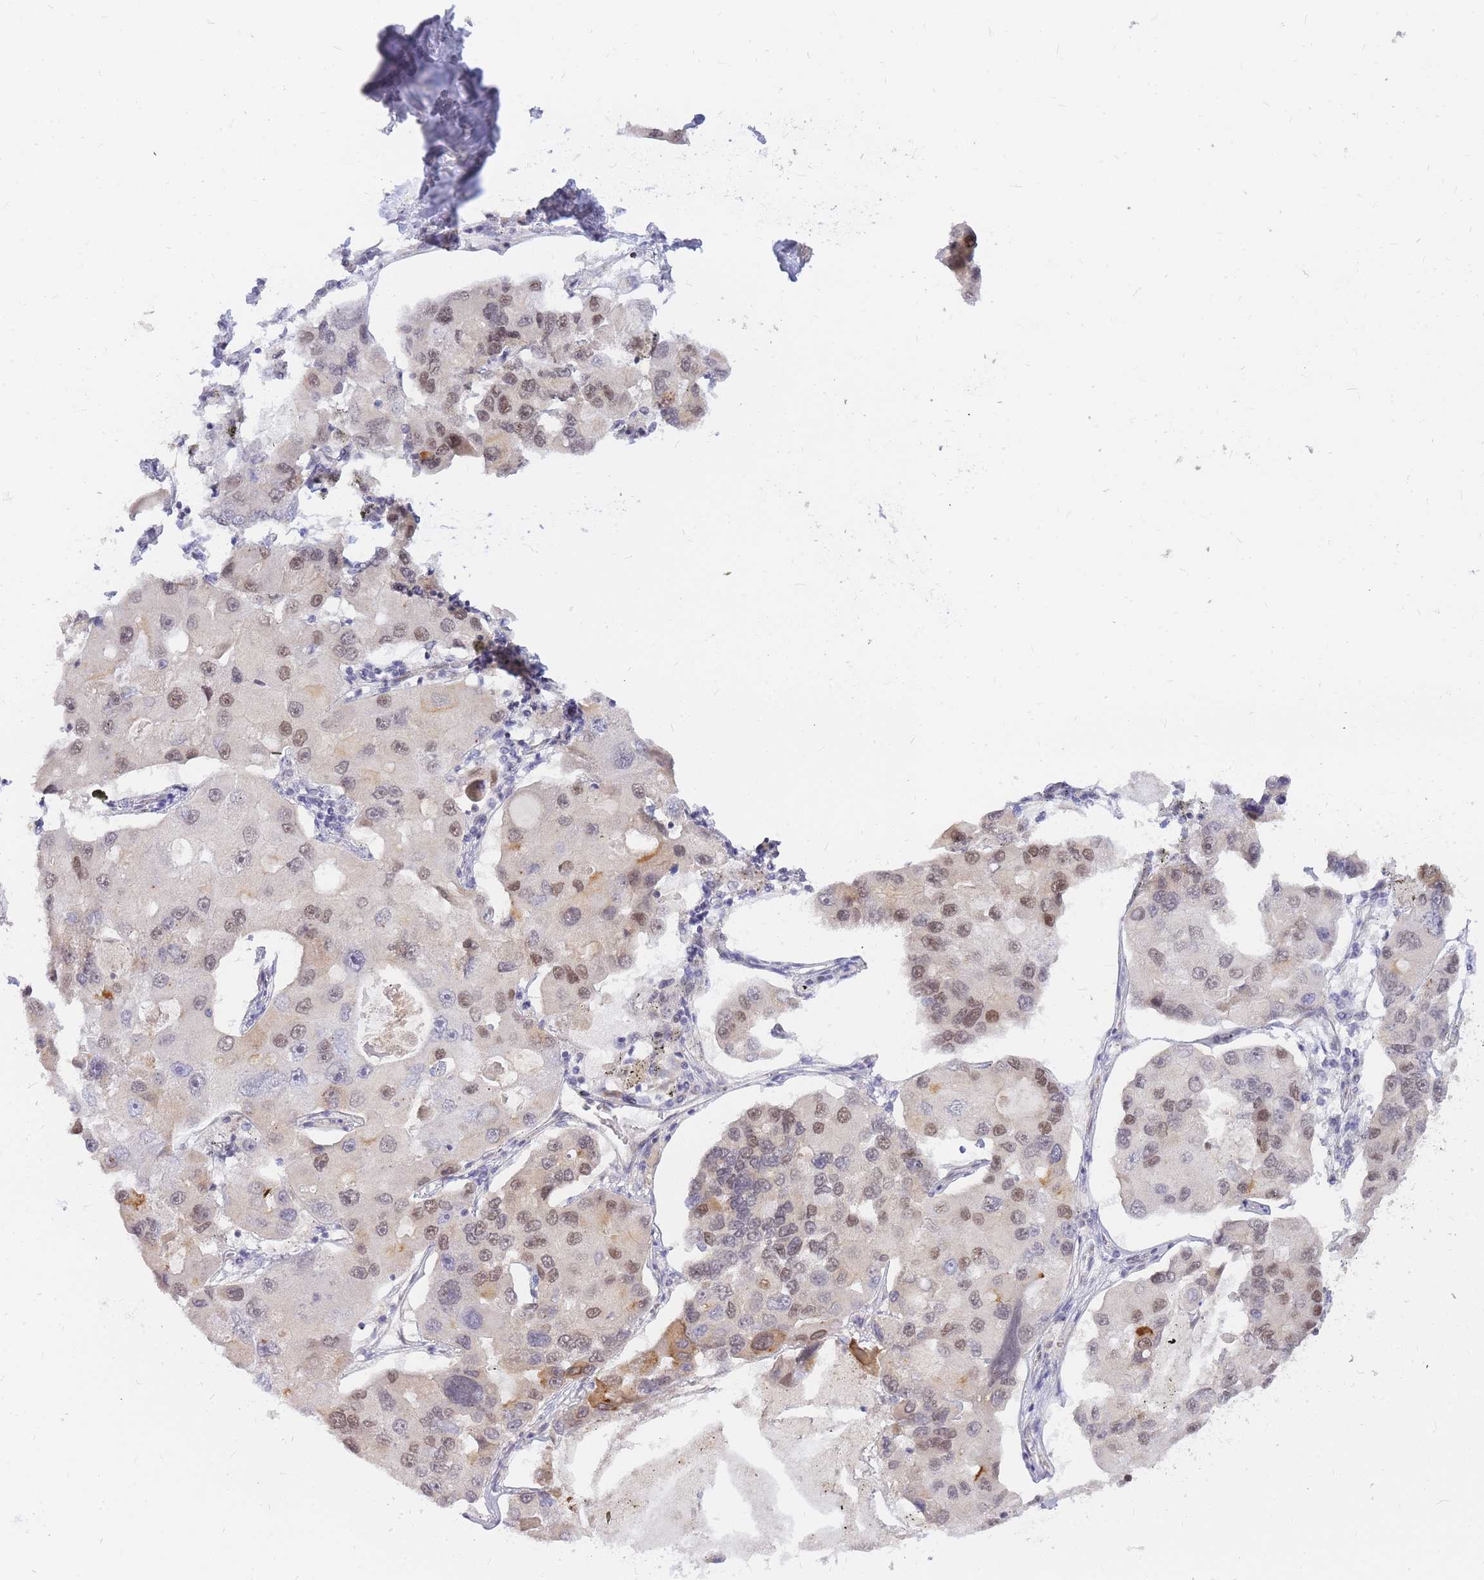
{"staining": {"intensity": "weak", "quantity": "25%-75%", "location": "nuclear"}, "tissue": "lung cancer", "cell_type": "Tumor cells", "image_type": "cancer", "snomed": [{"axis": "morphology", "description": "Adenocarcinoma, NOS"}, {"axis": "topography", "description": "Lung"}], "caption": "Lung cancer (adenocarcinoma) stained with a protein marker demonstrates weak staining in tumor cells.", "gene": "TLE2", "patient": {"sex": "female", "age": 54}}